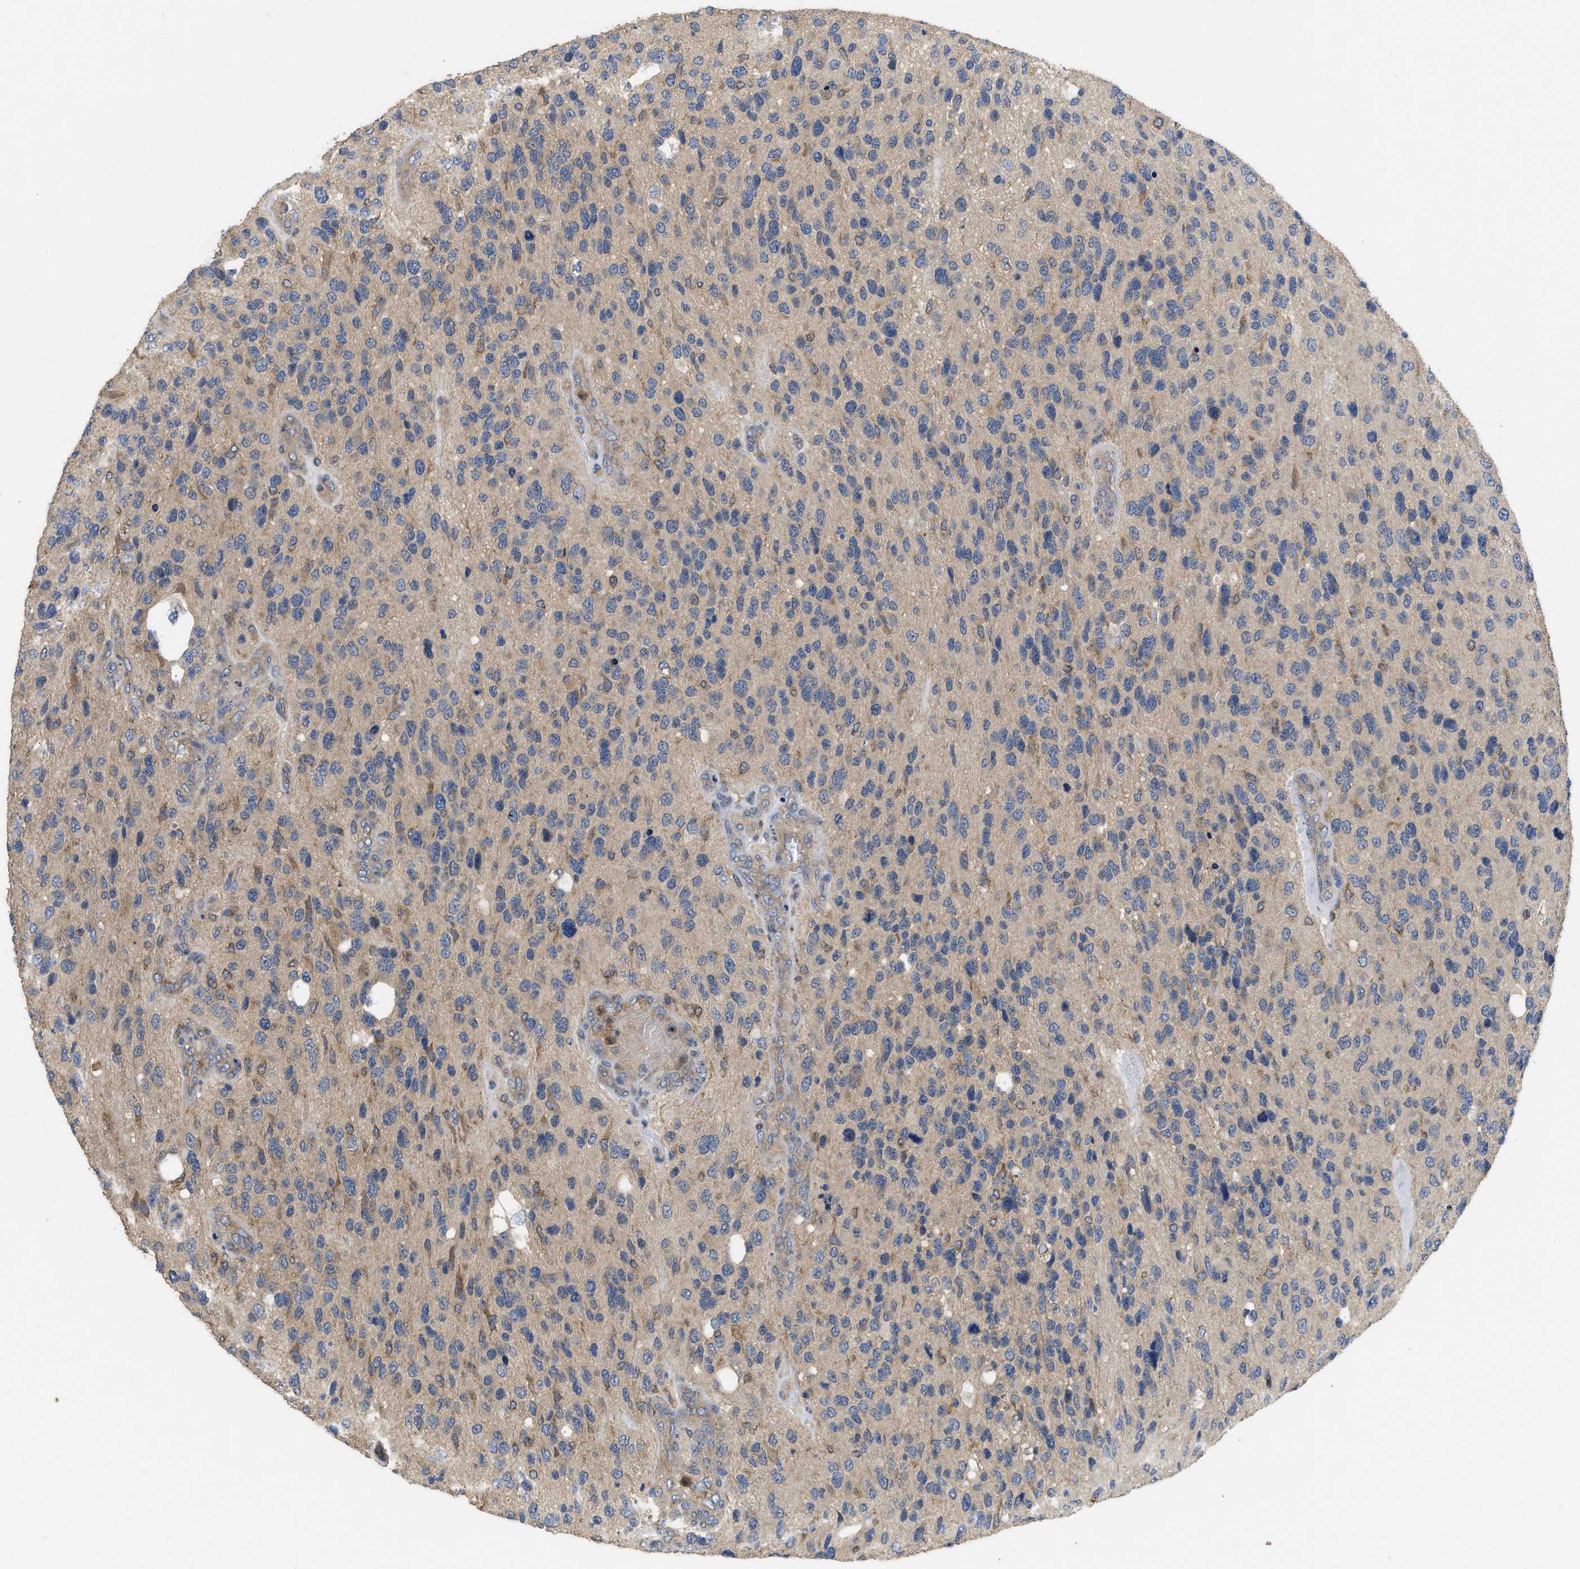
{"staining": {"intensity": "weak", "quantity": "<25%", "location": "cytoplasmic/membranous"}, "tissue": "glioma", "cell_type": "Tumor cells", "image_type": "cancer", "snomed": [{"axis": "morphology", "description": "Glioma, malignant, High grade"}, {"axis": "topography", "description": "Brain"}], "caption": "This is an immunohistochemistry micrograph of human glioma. There is no expression in tumor cells.", "gene": "RNF216", "patient": {"sex": "female", "age": 58}}